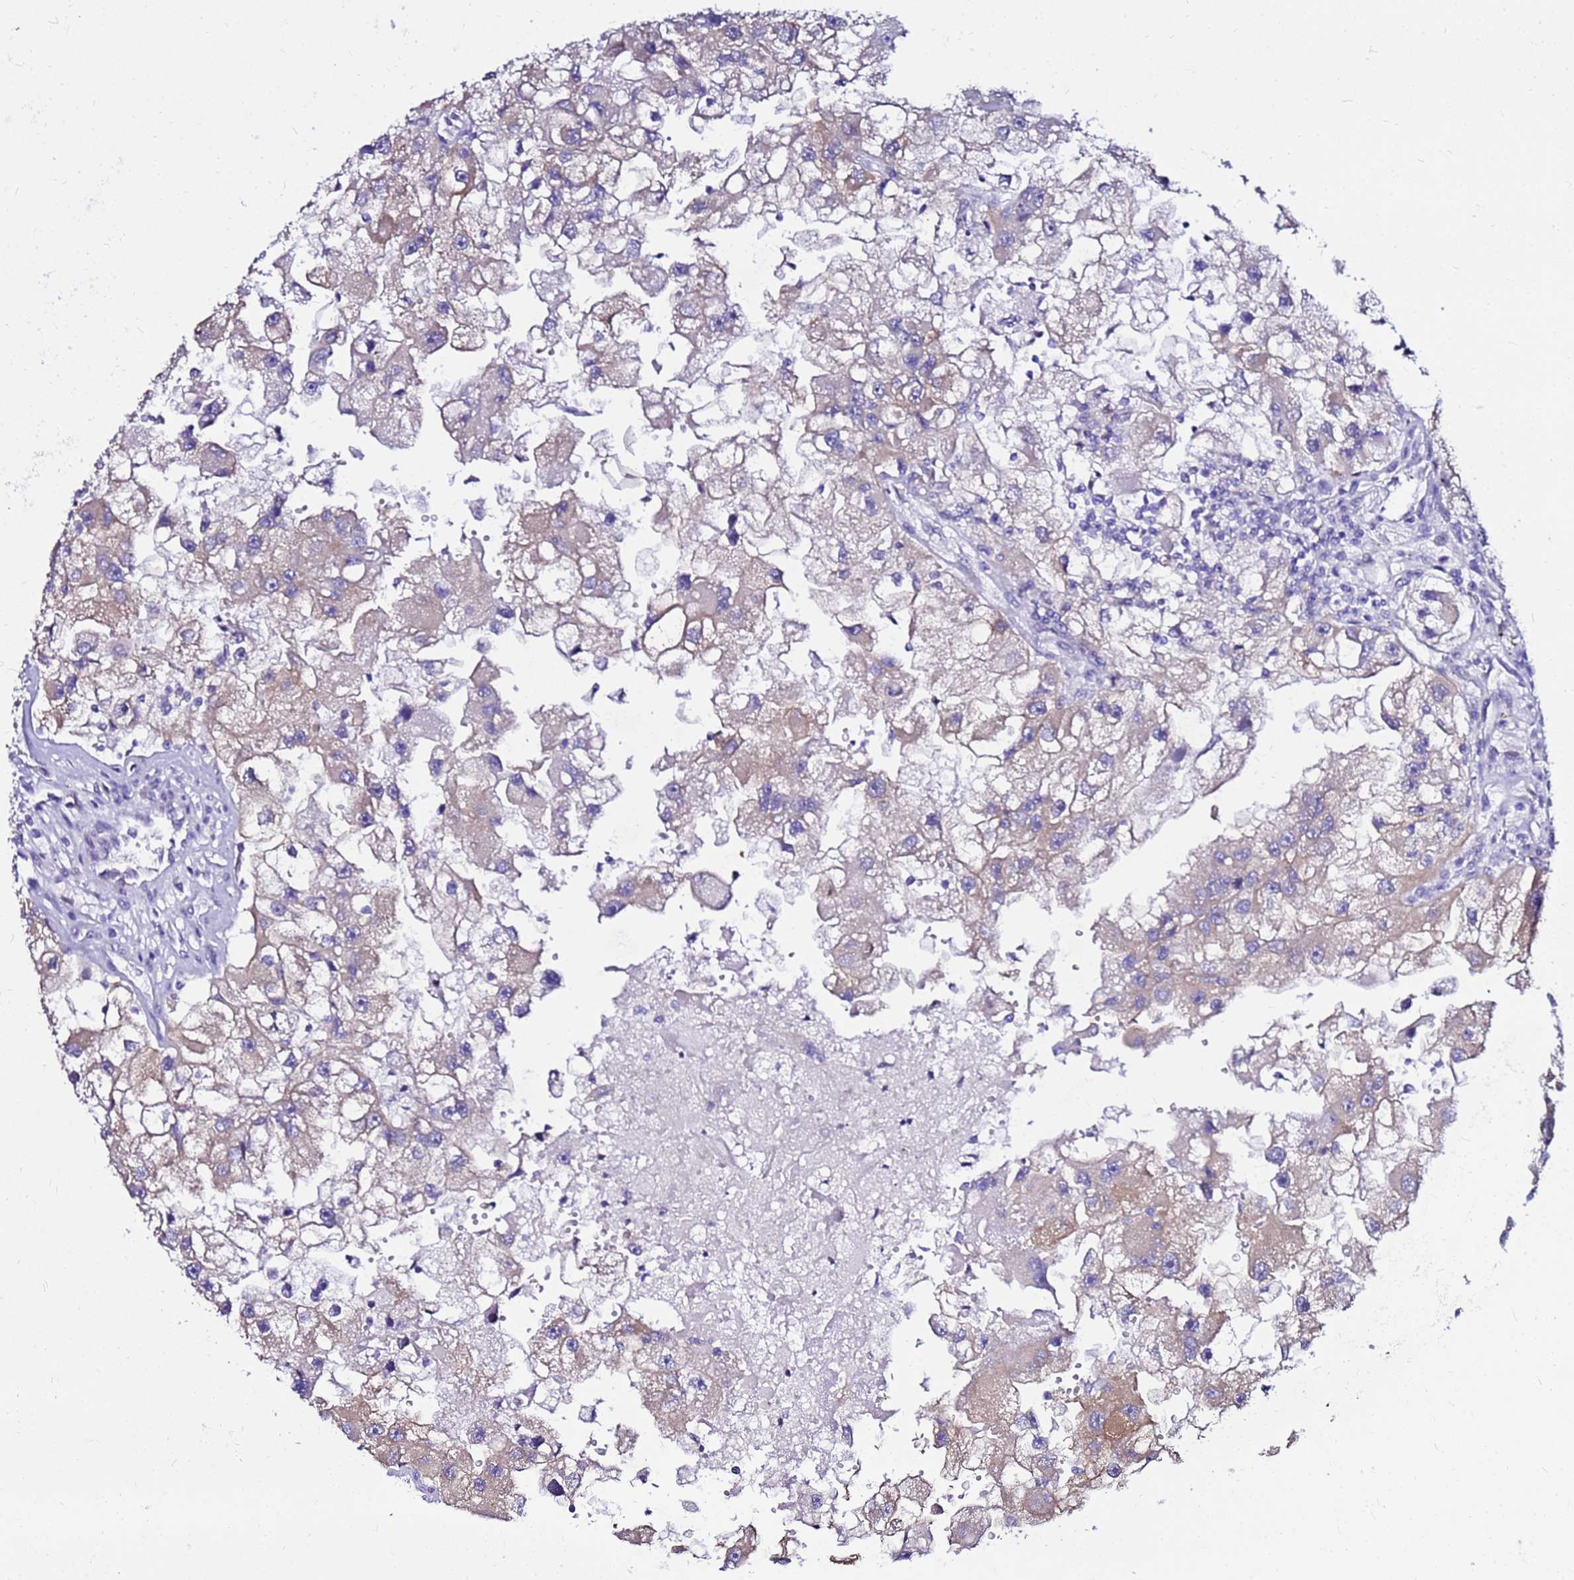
{"staining": {"intensity": "moderate", "quantity": "<25%", "location": "cytoplasmic/membranous"}, "tissue": "renal cancer", "cell_type": "Tumor cells", "image_type": "cancer", "snomed": [{"axis": "morphology", "description": "Adenocarcinoma, NOS"}, {"axis": "topography", "description": "Kidney"}], "caption": "Brown immunohistochemical staining in human renal cancer displays moderate cytoplasmic/membranous staining in approximately <25% of tumor cells.", "gene": "ARHGEF5", "patient": {"sex": "male", "age": 63}}